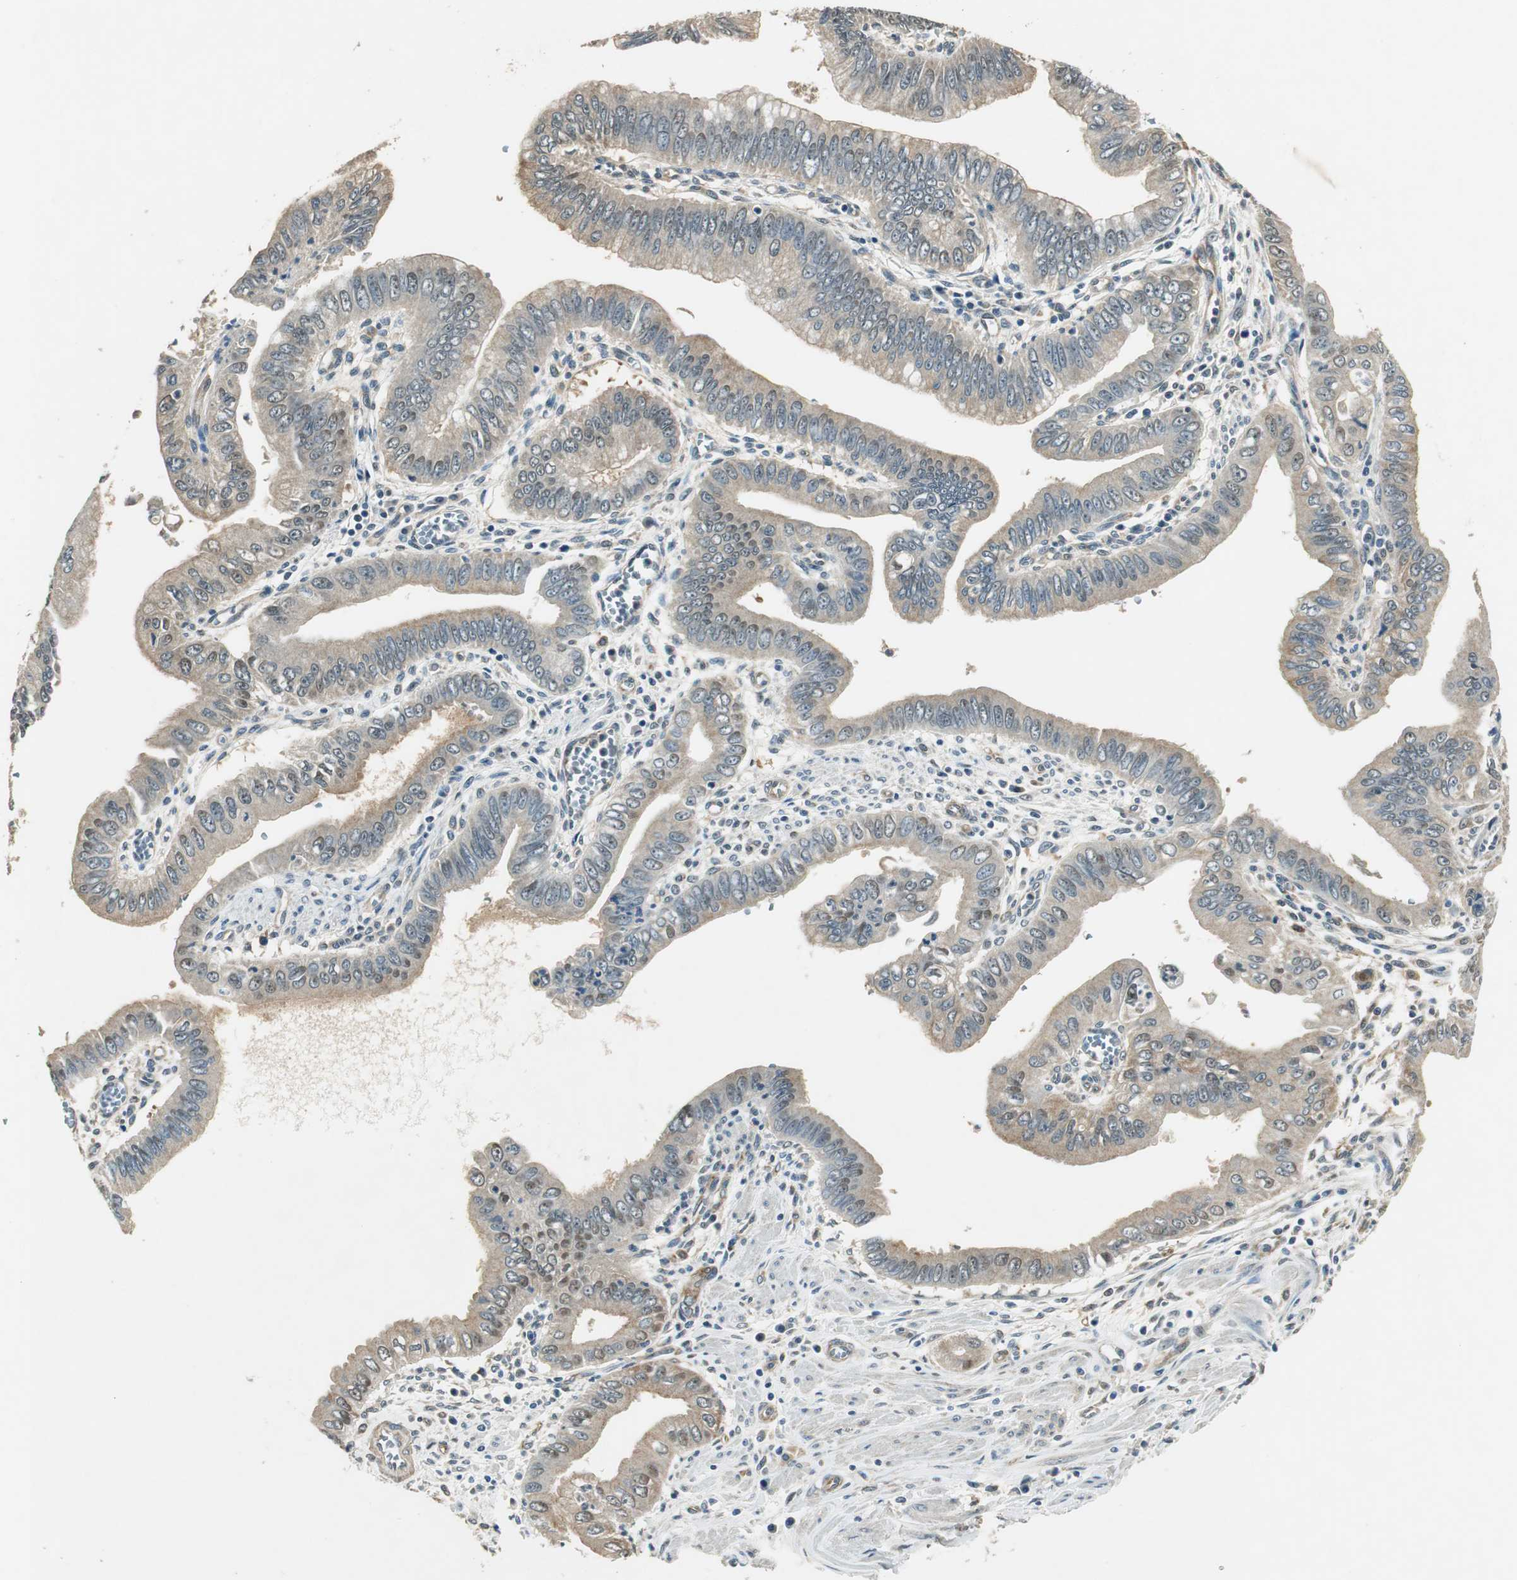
{"staining": {"intensity": "weak", "quantity": ">75%", "location": "cytoplasmic/membranous"}, "tissue": "pancreatic cancer", "cell_type": "Tumor cells", "image_type": "cancer", "snomed": [{"axis": "morphology", "description": "Normal tissue, NOS"}, {"axis": "topography", "description": "Lymph node"}], "caption": "Protein analysis of pancreatic cancer tissue reveals weak cytoplasmic/membranous expression in about >75% of tumor cells.", "gene": "PSMB4", "patient": {"sex": "male", "age": 50}}